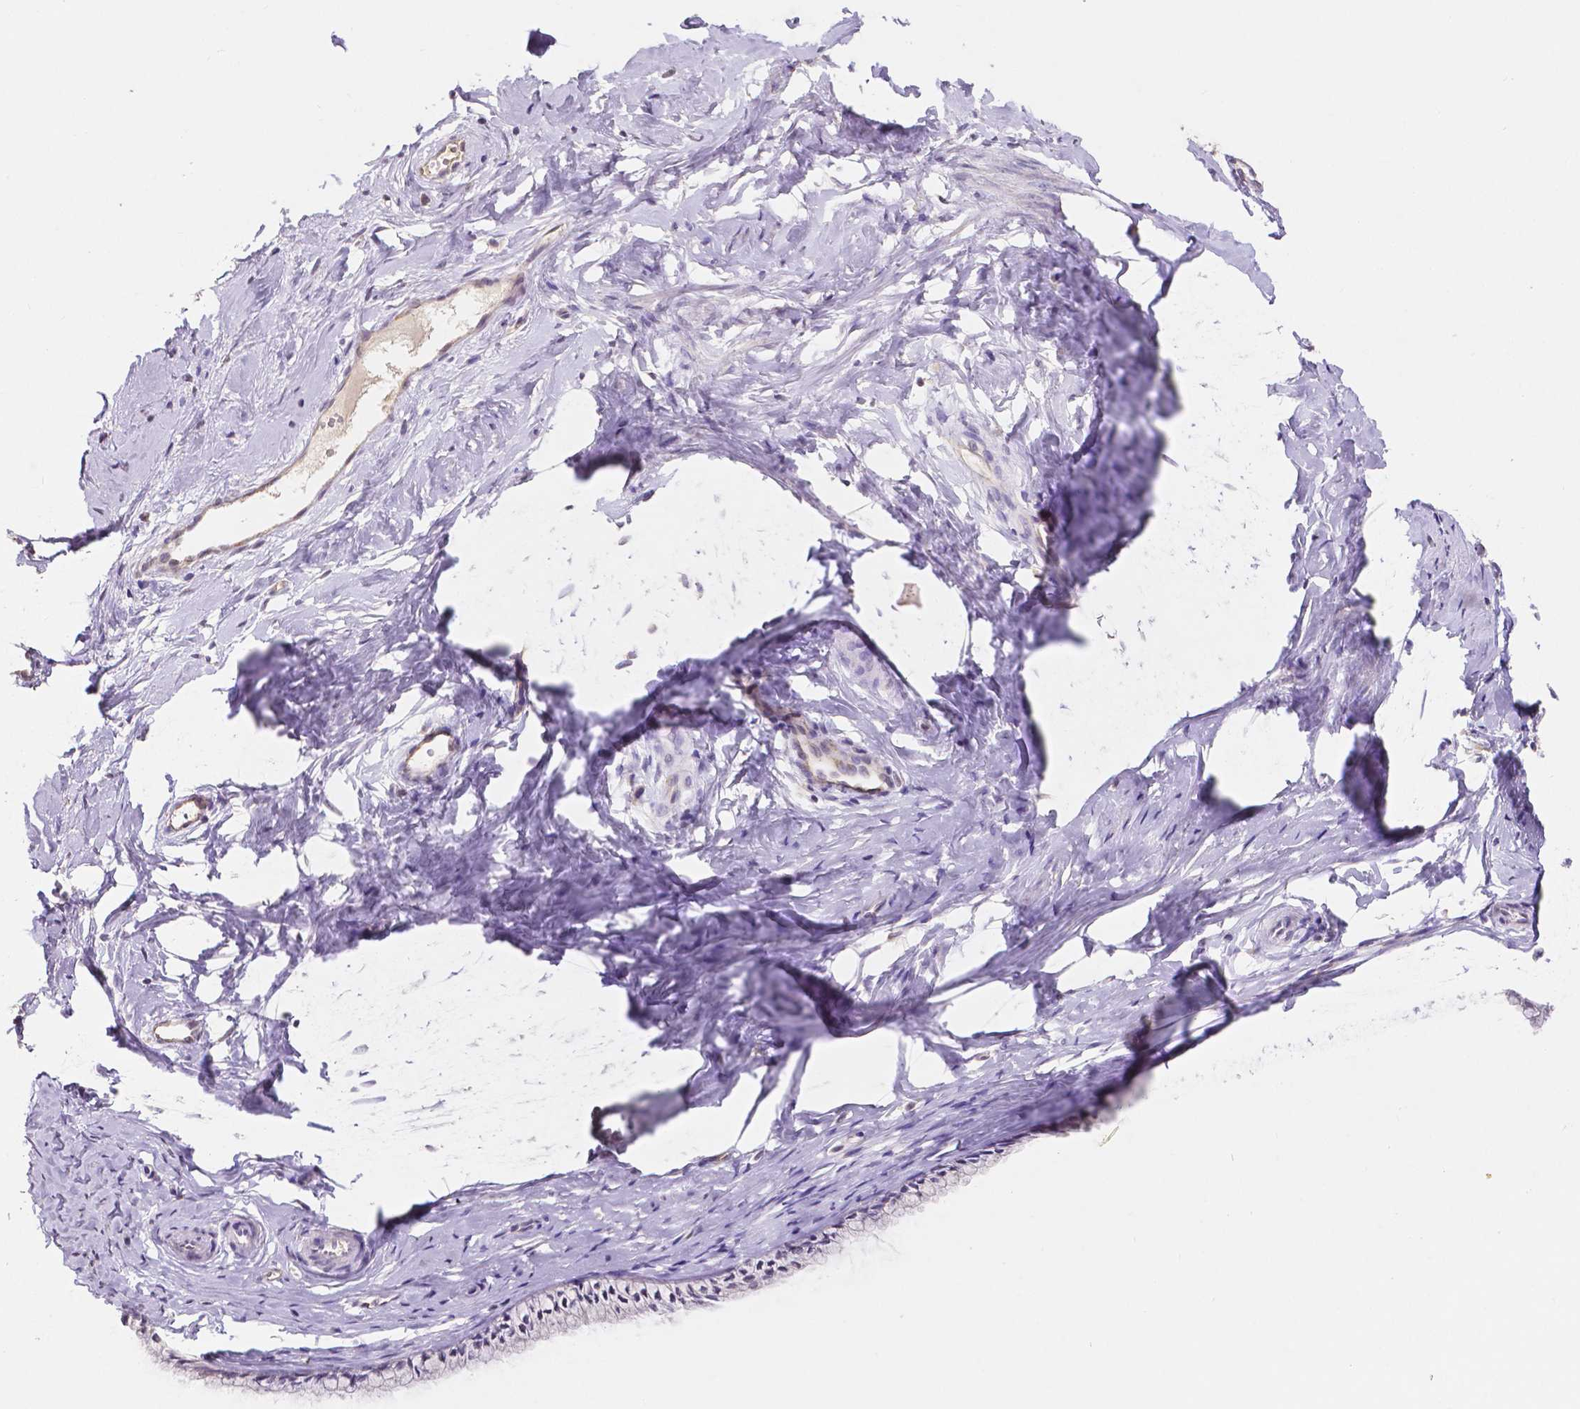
{"staining": {"intensity": "negative", "quantity": "none", "location": "none"}, "tissue": "cervix", "cell_type": "Glandular cells", "image_type": "normal", "snomed": [{"axis": "morphology", "description": "Normal tissue, NOS"}, {"axis": "topography", "description": "Cervix"}], "caption": "Immunohistochemistry micrograph of unremarkable human cervix stained for a protein (brown), which shows no staining in glandular cells.", "gene": "ELAVL2", "patient": {"sex": "female", "age": 40}}